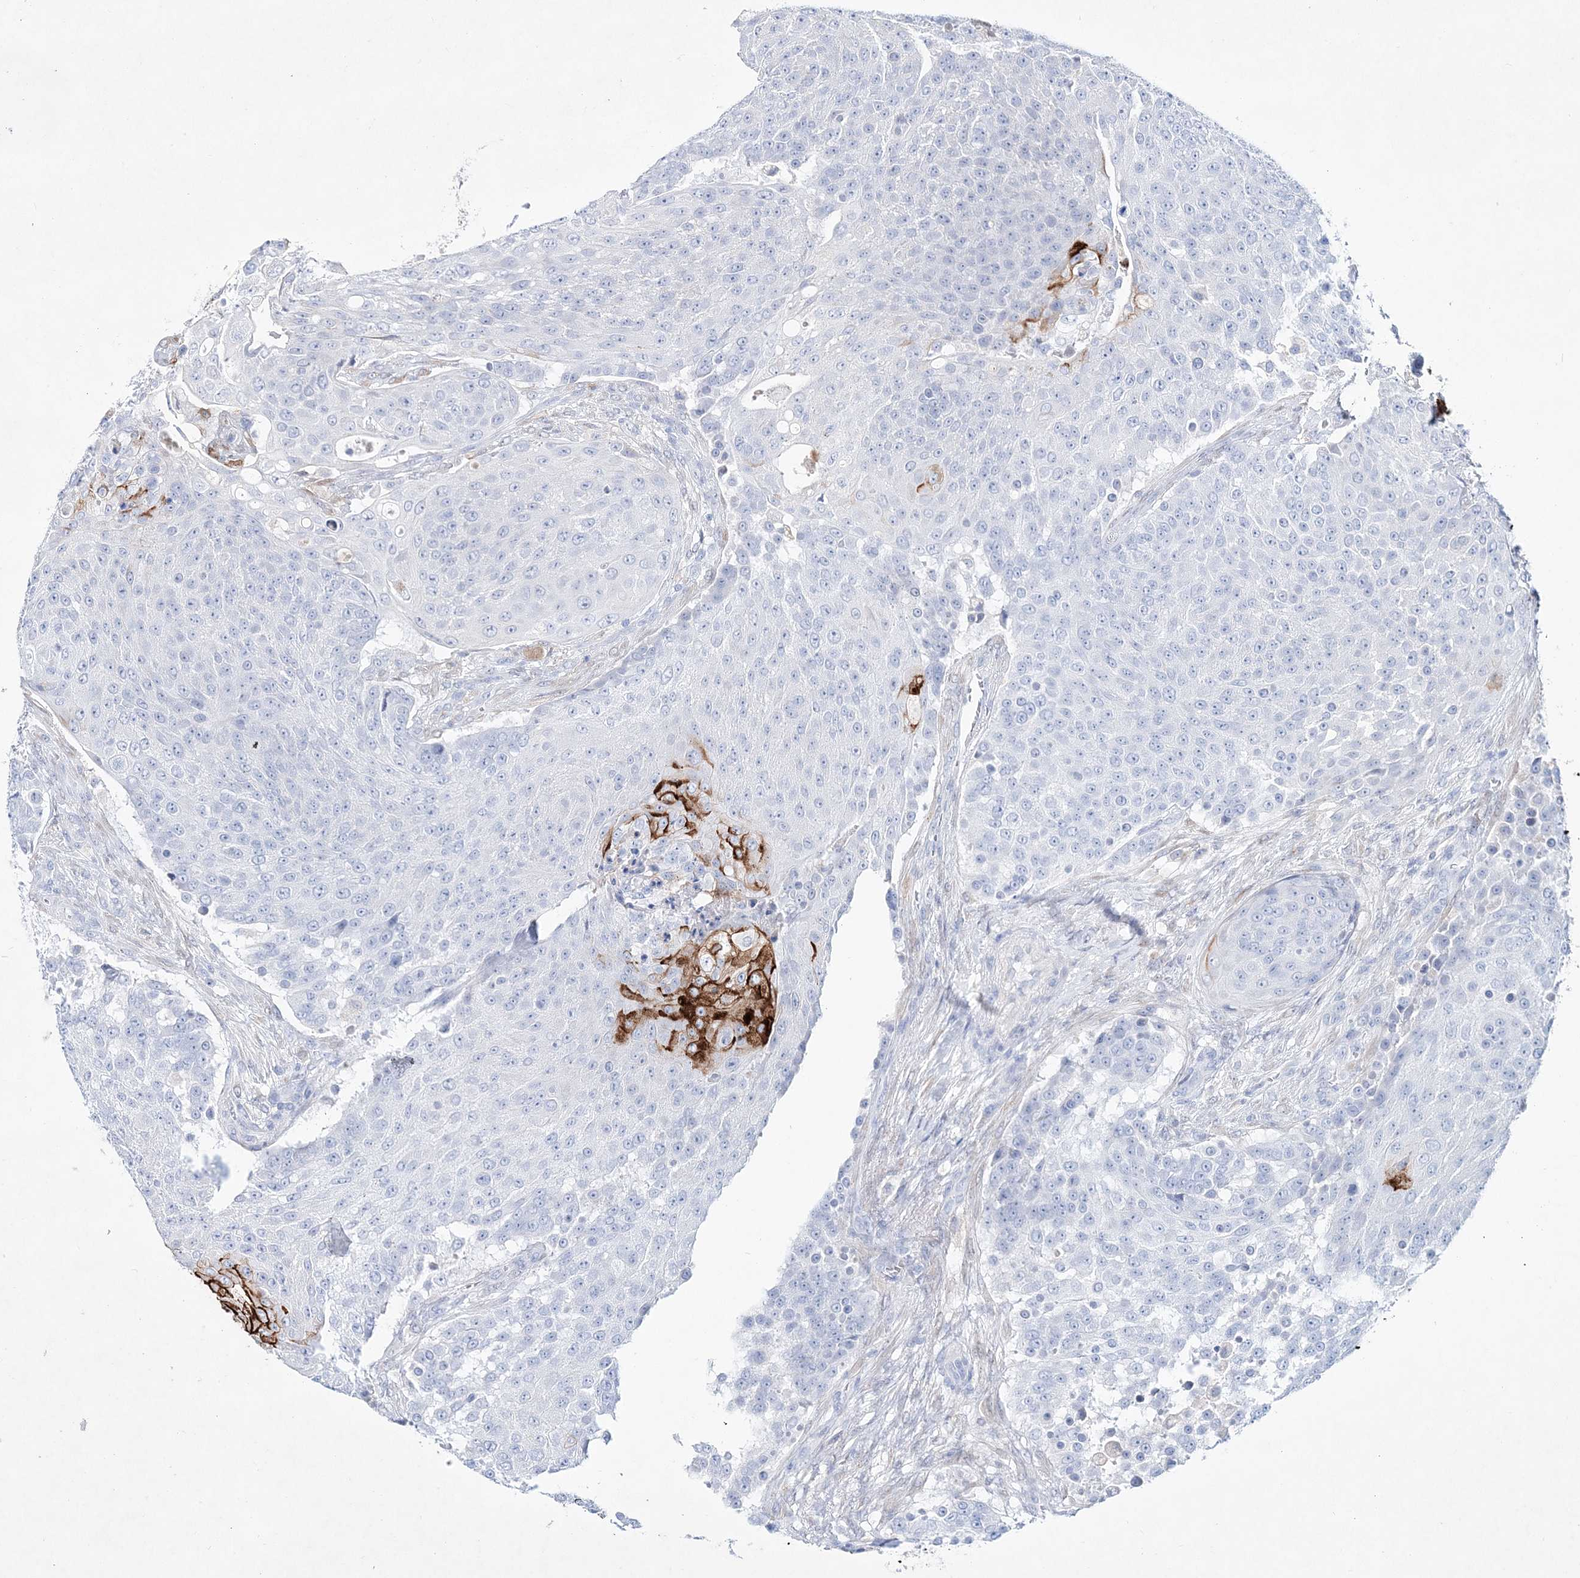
{"staining": {"intensity": "strong", "quantity": "<25%", "location": "cytoplasmic/membranous"}, "tissue": "urothelial cancer", "cell_type": "Tumor cells", "image_type": "cancer", "snomed": [{"axis": "morphology", "description": "Urothelial carcinoma, High grade"}, {"axis": "topography", "description": "Urinary bladder"}], "caption": "High-magnification brightfield microscopy of urothelial cancer stained with DAB (3,3'-diaminobenzidine) (brown) and counterstained with hematoxylin (blue). tumor cells exhibit strong cytoplasmic/membranous expression is identified in approximately<25% of cells. (DAB (3,3'-diaminobenzidine) IHC, brown staining for protein, blue staining for nuclei).", "gene": "SPINK7", "patient": {"sex": "female", "age": 63}}